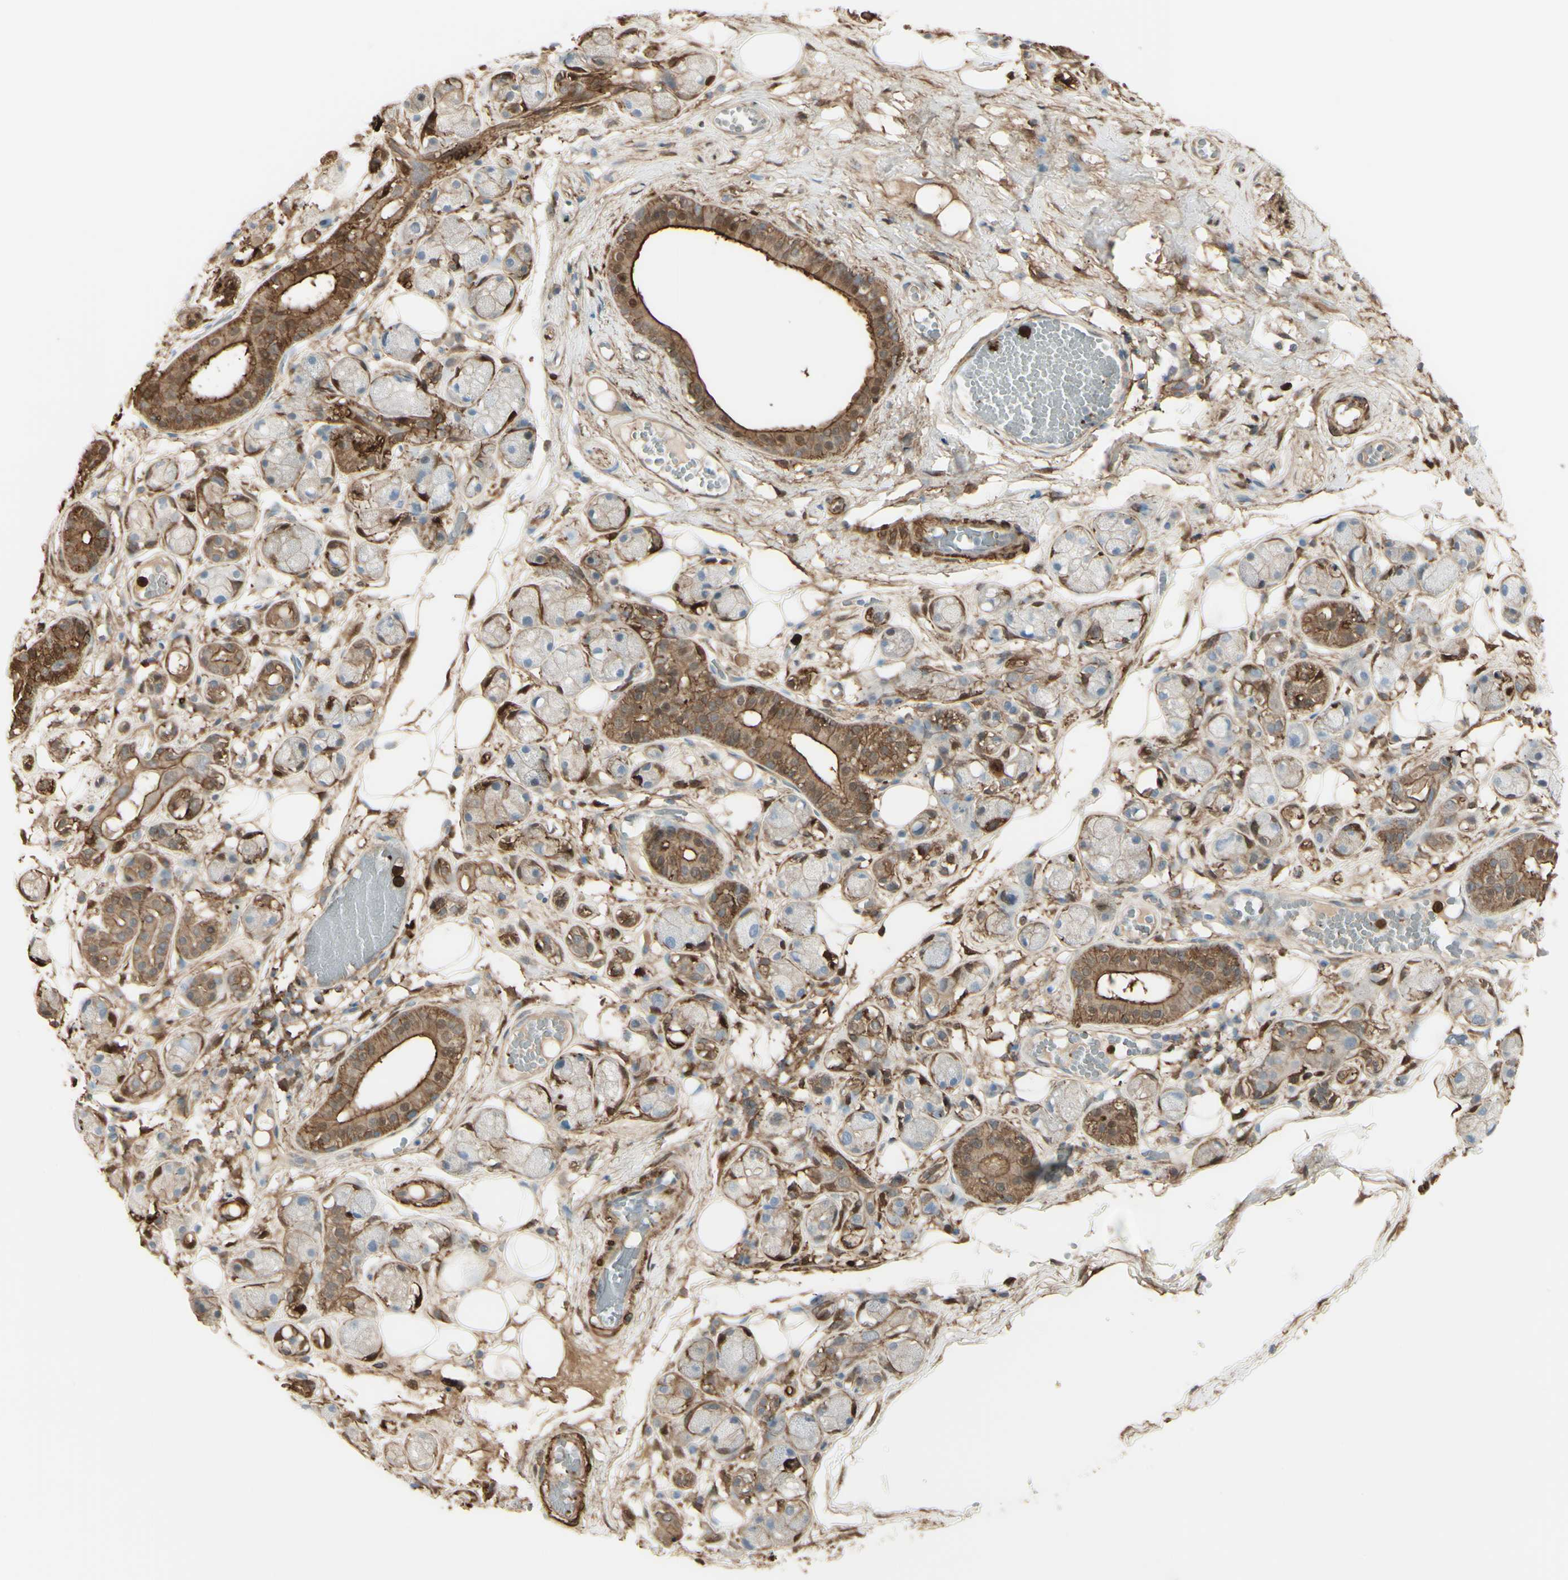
{"staining": {"intensity": "moderate", "quantity": ">75%", "location": "cytoplasmic/membranous"}, "tissue": "adipose tissue", "cell_type": "Adipocytes", "image_type": "normal", "snomed": [{"axis": "morphology", "description": "Normal tissue, NOS"}, {"axis": "morphology", "description": "Inflammation, NOS"}, {"axis": "topography", "description": "Vascular tissue"}, {"axis": "topography", "description": "Salivary gland"}], "caption": "This image shows immunohistochemistry staining of benign adipose tissue, with medium moderate cytoplasmic/membranous expression in approximately >75% of adipocytes.", "gene": "GSN", "patient": {"sex": "female", "age": 75}}